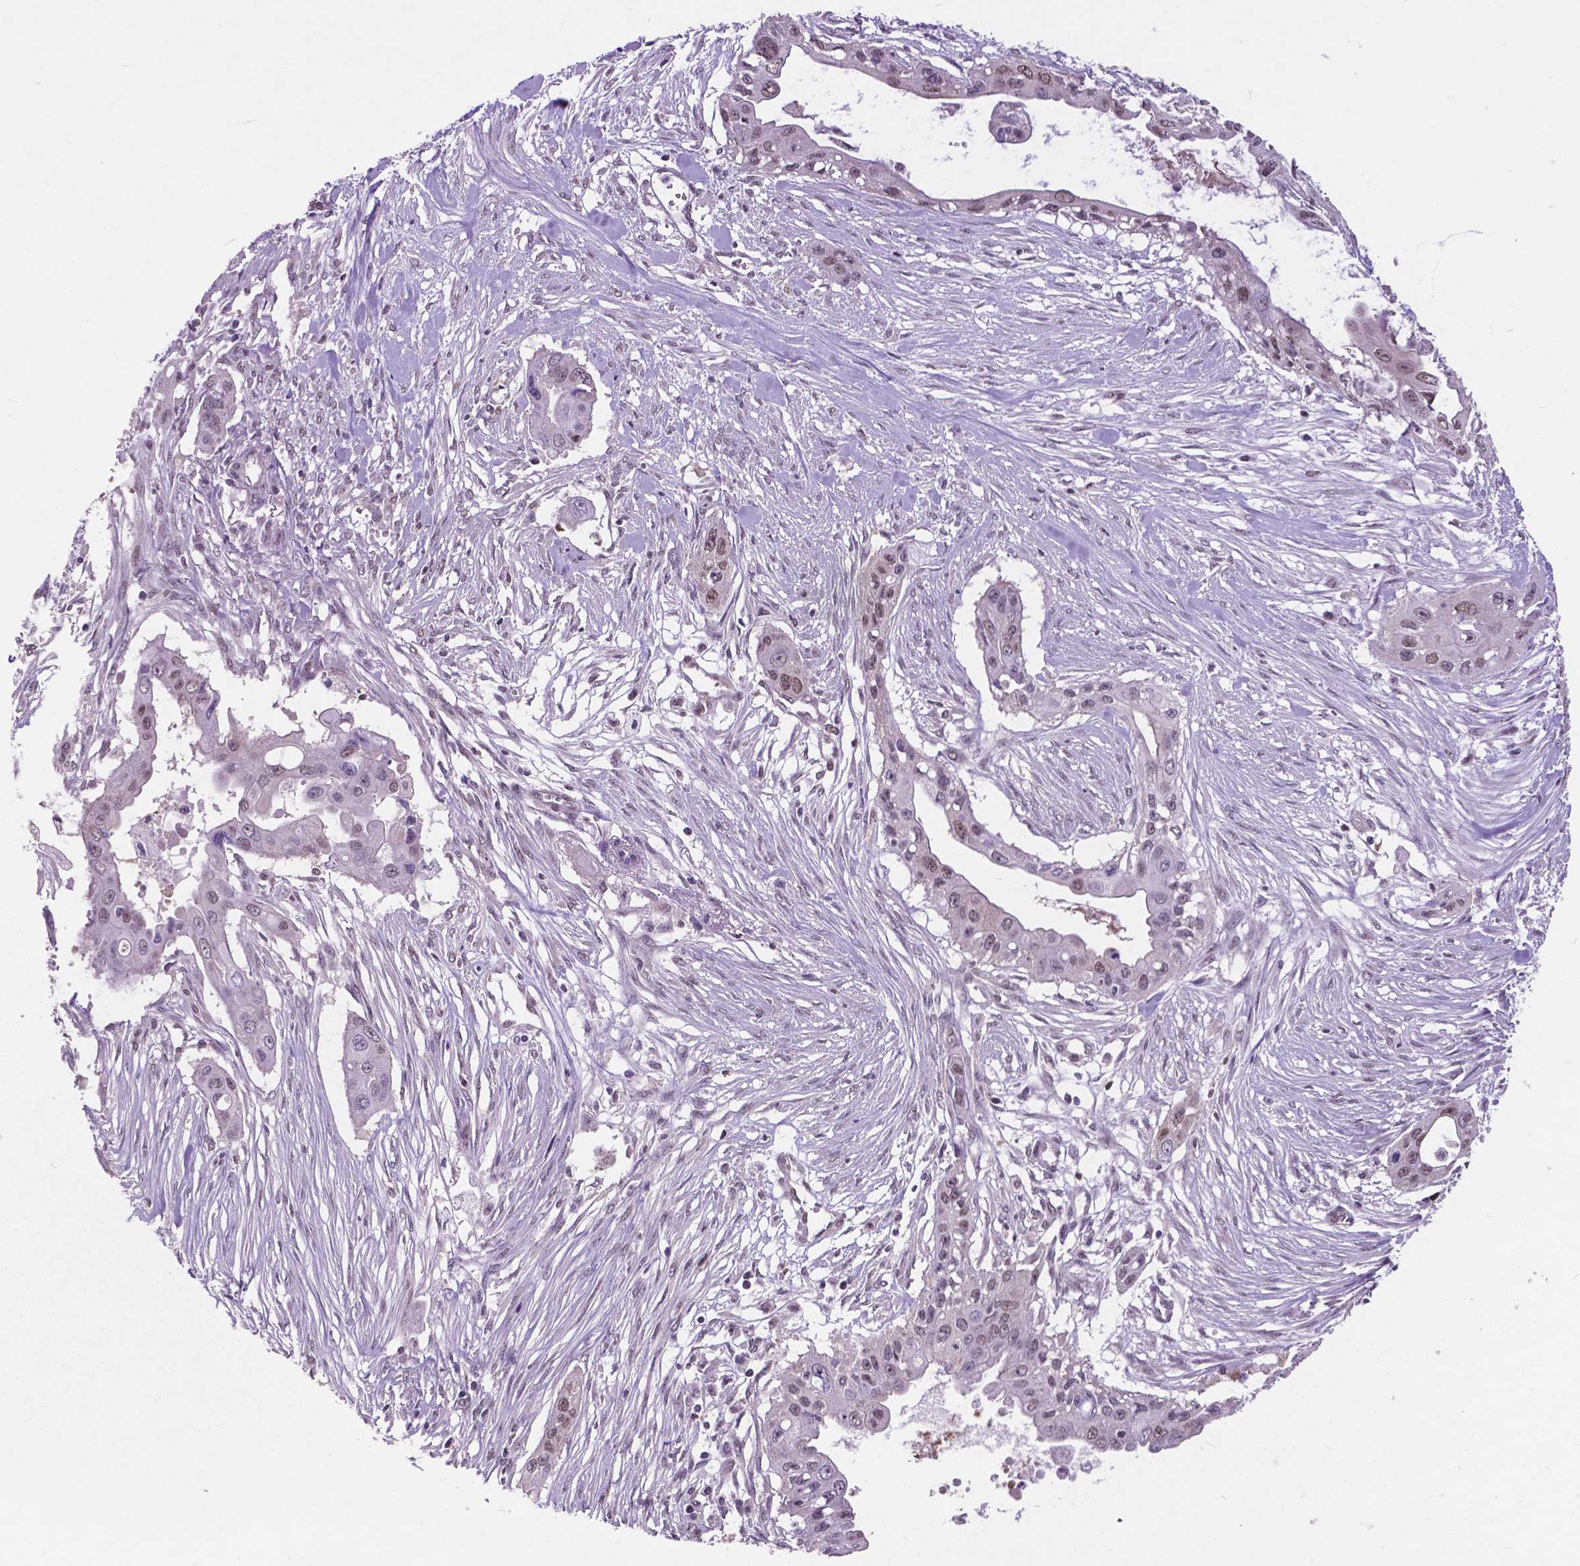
{"staining": {"intensity": "weak", "quantity": "25%-75%", "location": "nuclear"}, "tissue": "pancreatic cancer", "cell_type": "Tumor cells", "image_type": "cancer", "snomed": [{"axis": "morphology", "description": "Adenocarcinoma, NOS"}, {"axis": "topography", "description": "Pancreas"}], "caption": "Adenocarcinoma (pancreatic) stained for a protein exhibits weak nuclear positivity in tumor cells.", "gene": "FAF1", "patient": {"sex": "male", "age": 60}}